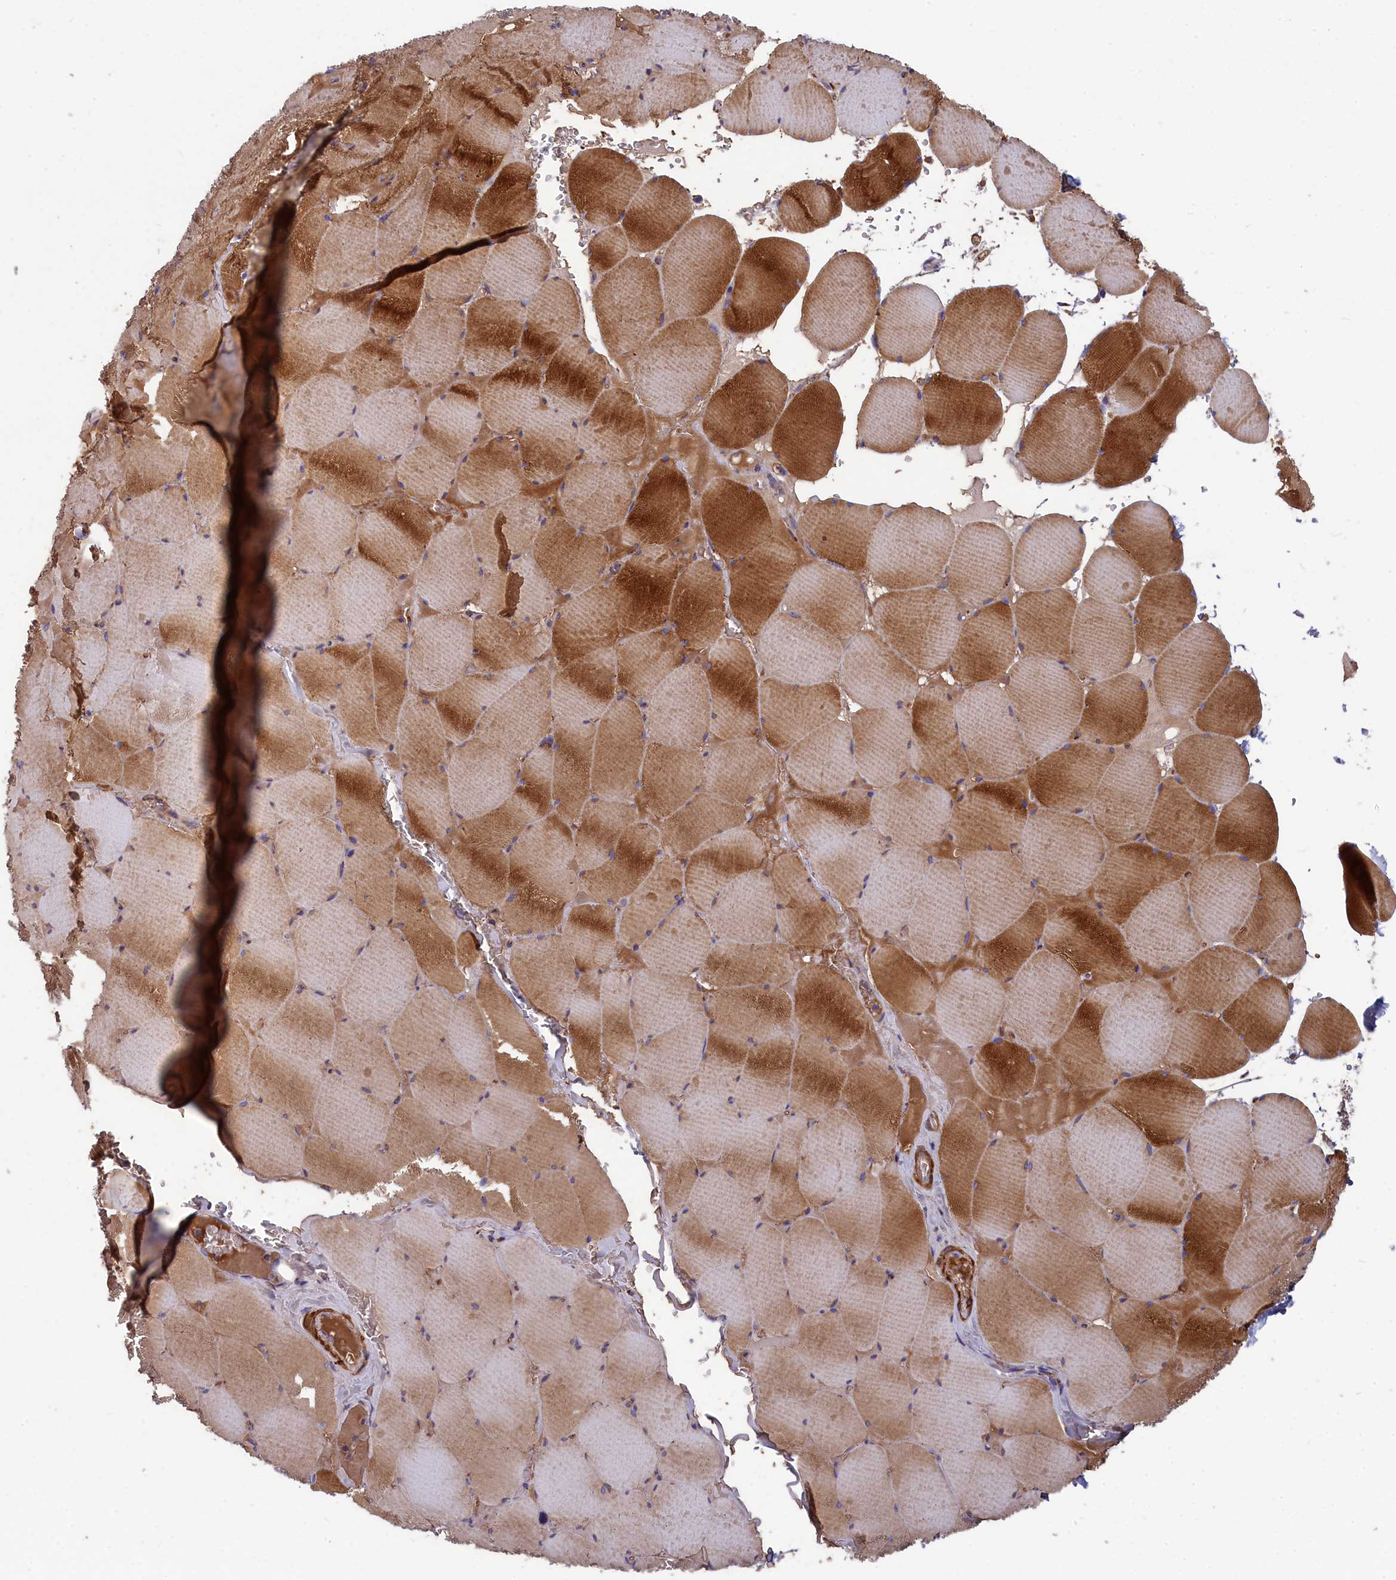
{"staining": {"intensity": "moderate", "quantity": "25%-75%", "location": "cytoplasmic/membranous"}, "tissue": "skeletal muscle", "cell_type": "Myocytes", "image_type": "normal", "snomed": [{"axis": "morphology", "description": "Normal tissue, NOS"}, {"axis": "topography", "description": "Skeletal muscle"}, {"axis": "topography", "description": "Head-Neck"}], "caption": "Immunohistochemical staining of unremarkable human skeletal muscle exhibits moderate cytoplasmic/membranous protein expression in approximately 25%-75% of myocytes.", "gene": "TUBGCP4", "patient": {"sex": "male", "age": 66}}